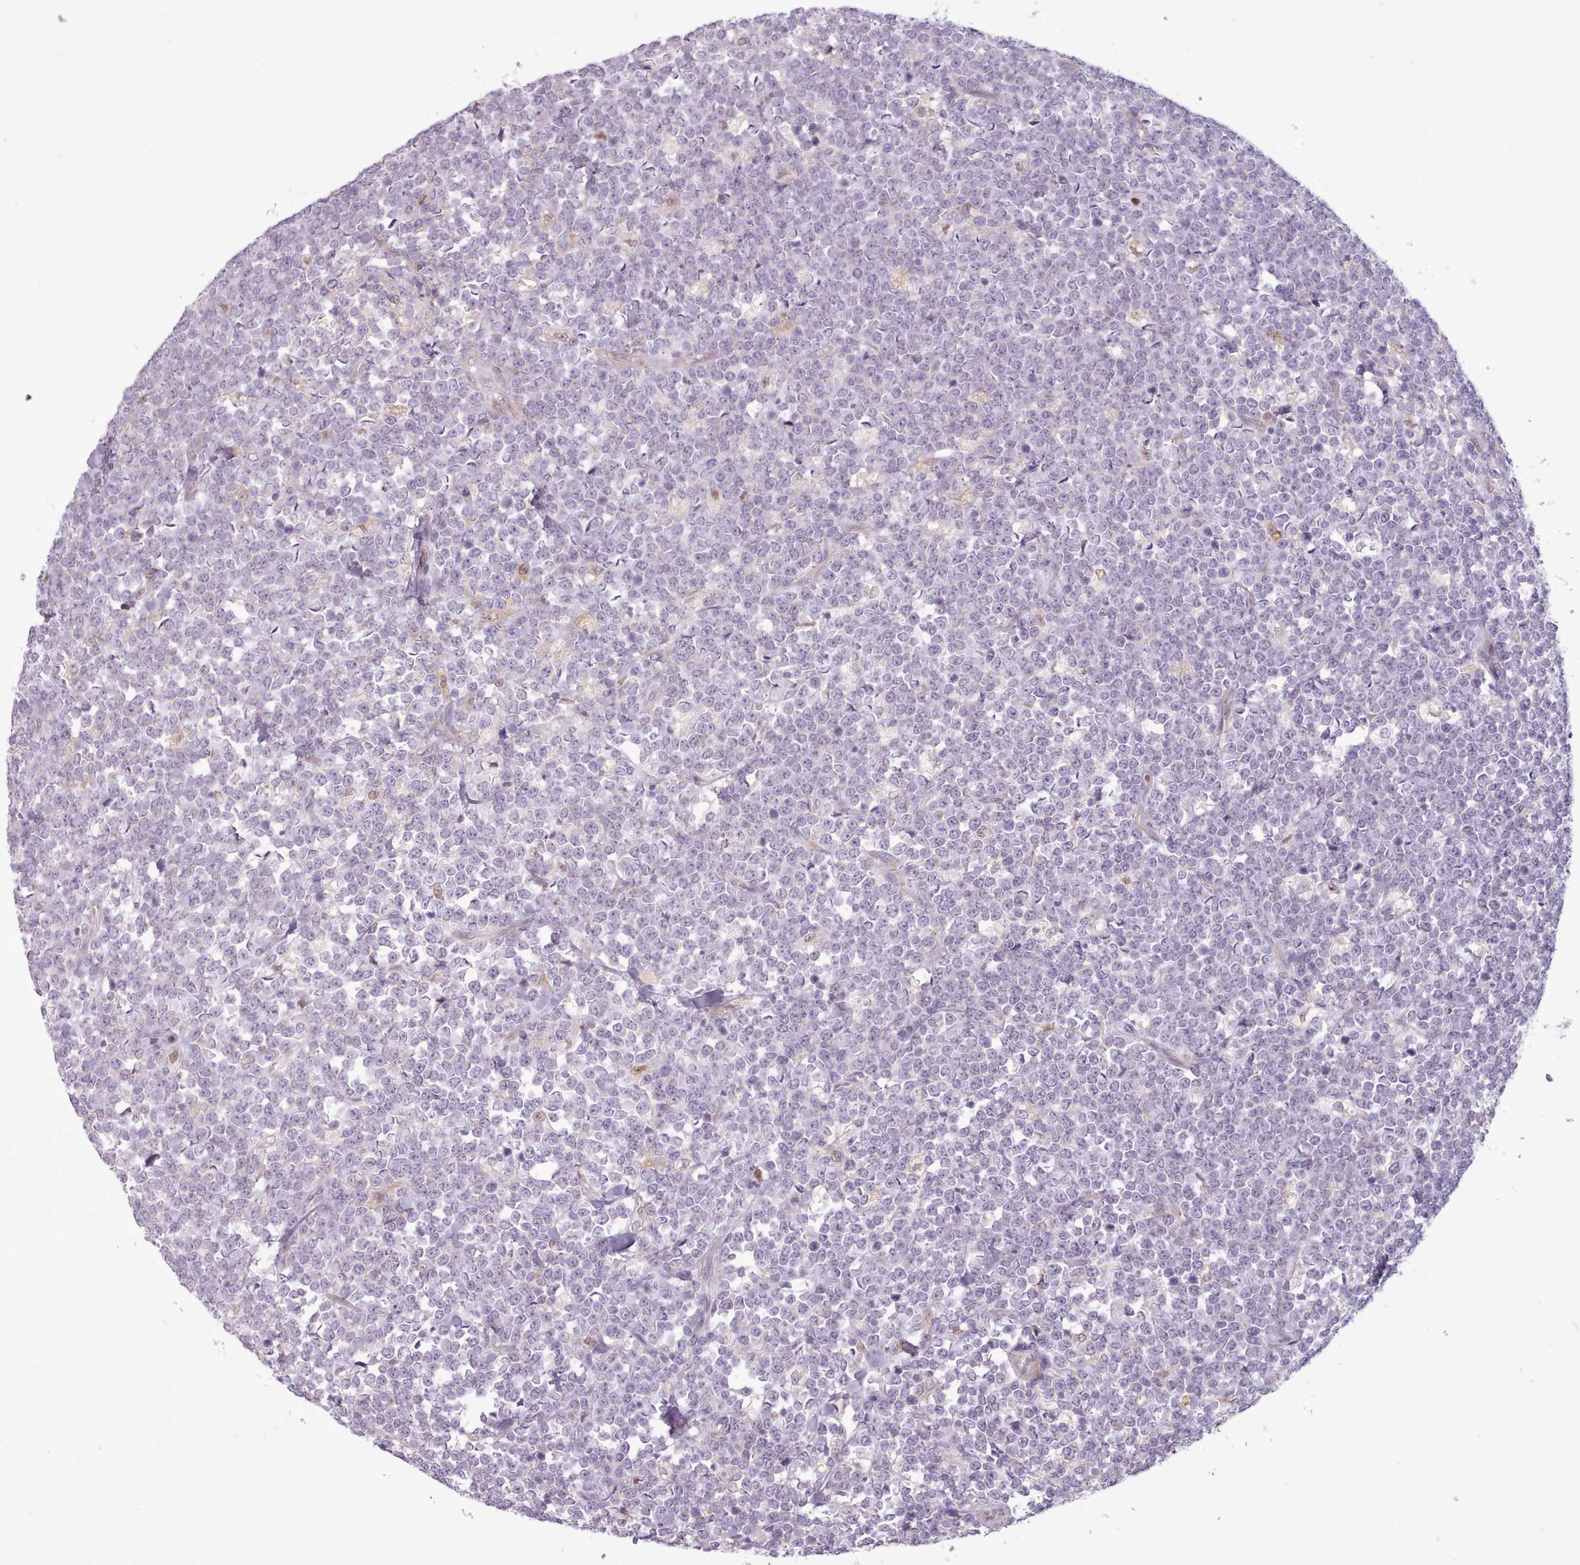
{"staining": {"intensity": "negative", "quantity": "none", "location": "none"}, "tissue": "lymphoma", "cell_type": "Tumor cells", "image_type": "cancer", "snomed": [{"axis": "morphology", "description": "Malignant lymphoma, non-Hodgkin's type, High grade"}, {"axis": "topography", "description": "Small intestine"}, {"axis": "topography", "description": "Colon"}], "caption": "There is no significant expression in tumor cells of malignant lymphoma, non-Hodgkin's type (high-grade).", "gene": "SLURP1", "patient": {"sex": "male", "age": 8}}